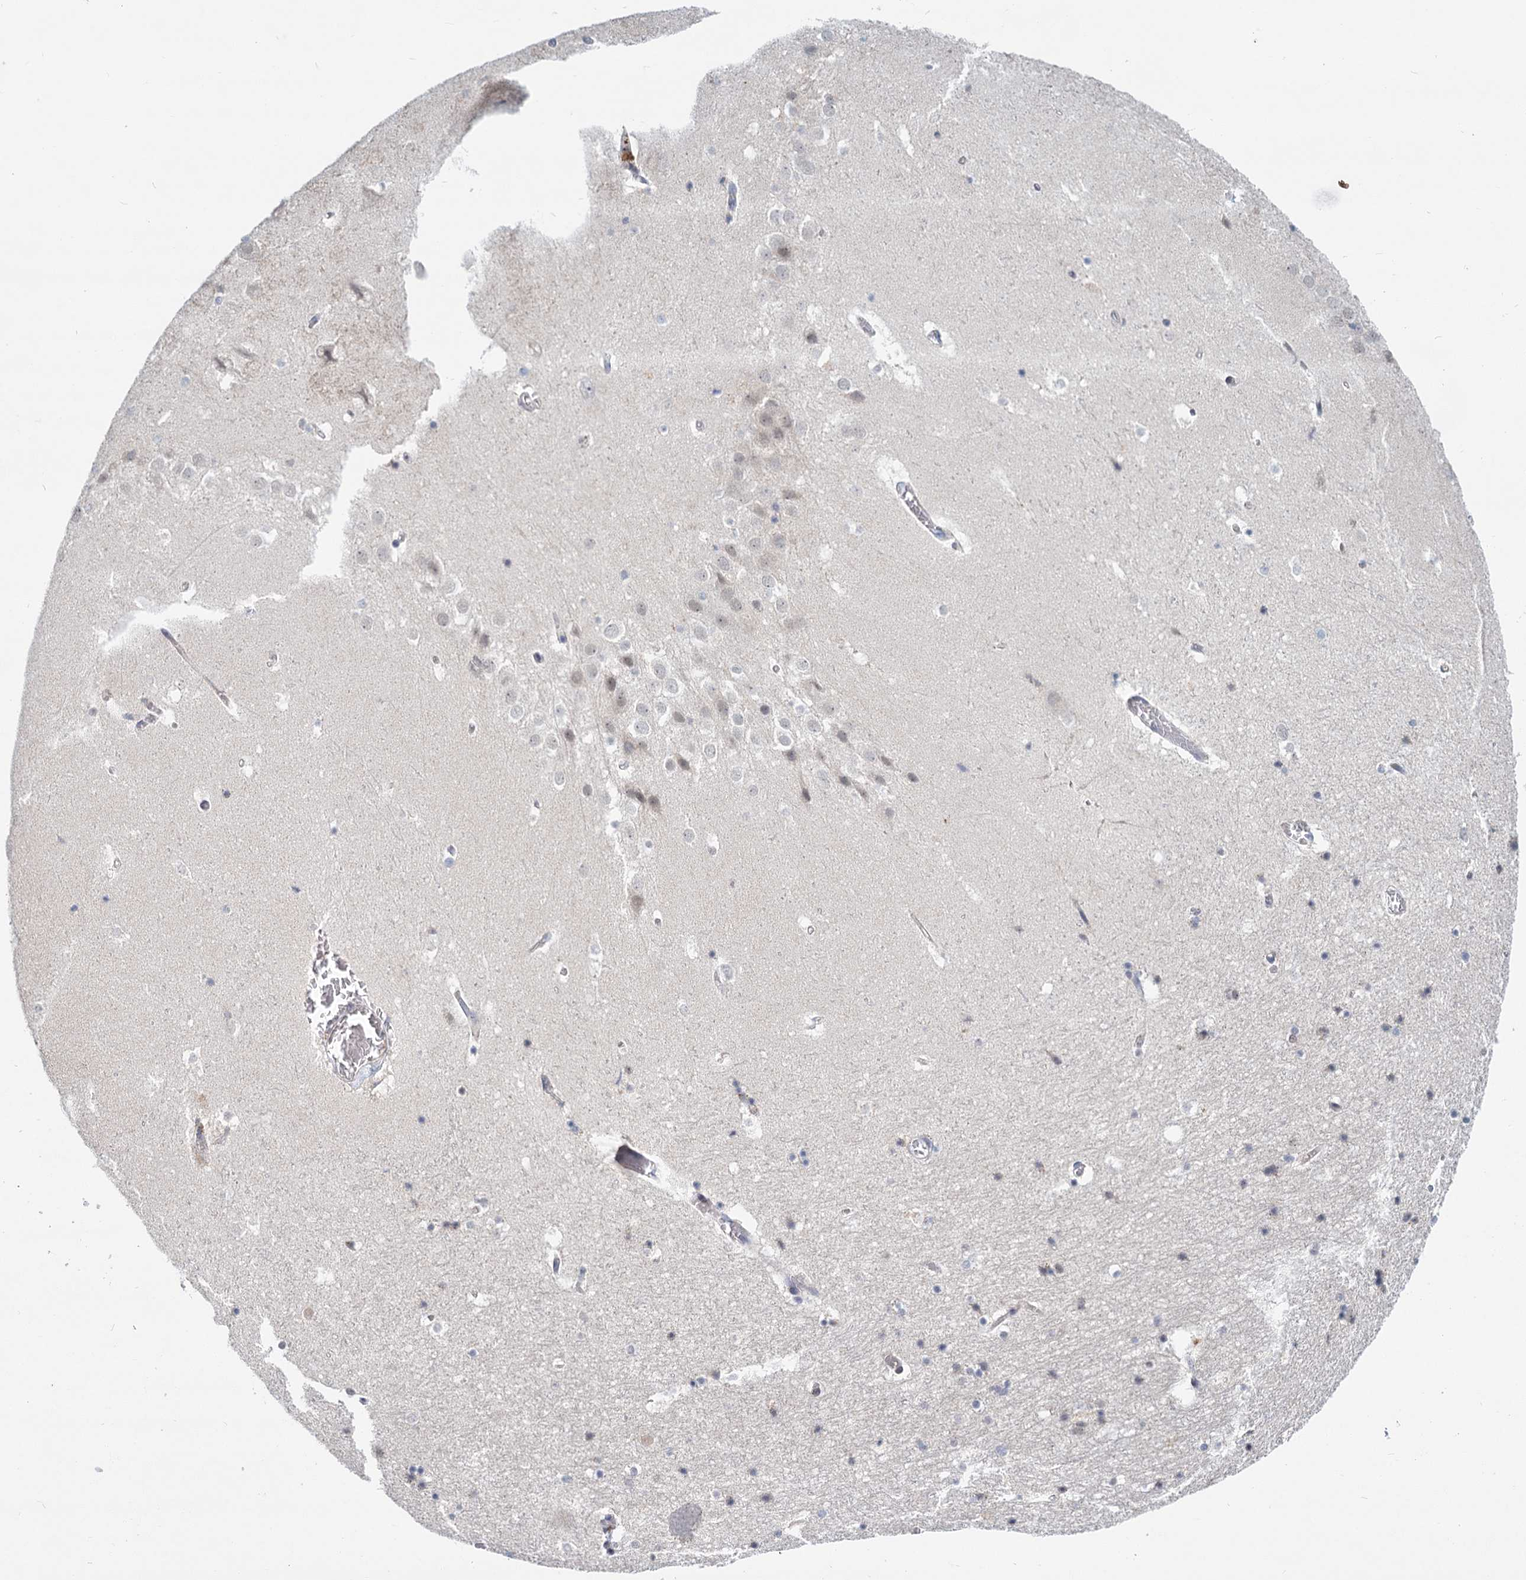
{"staining": {"intensity": "negative", "quantity": "none", "location": "none"}, "tissue": "hippocampus", "cell_type": "Glial cells", "image_type": "normal", "snomed": [{"axis": "morphology", "description": "Normal tissue, NOS"}, {"axis": "topography", "description": "Hippocampus"}], "caption": "This micrograph is of normal hippocampus stained with immunohistochemistry (IHC) to label a protein in brown with the nuclei are counter-stained blue. There is no staining in glial cells.", "gene": "STAP1", "patient": {"sex": "female", "age": 52}}